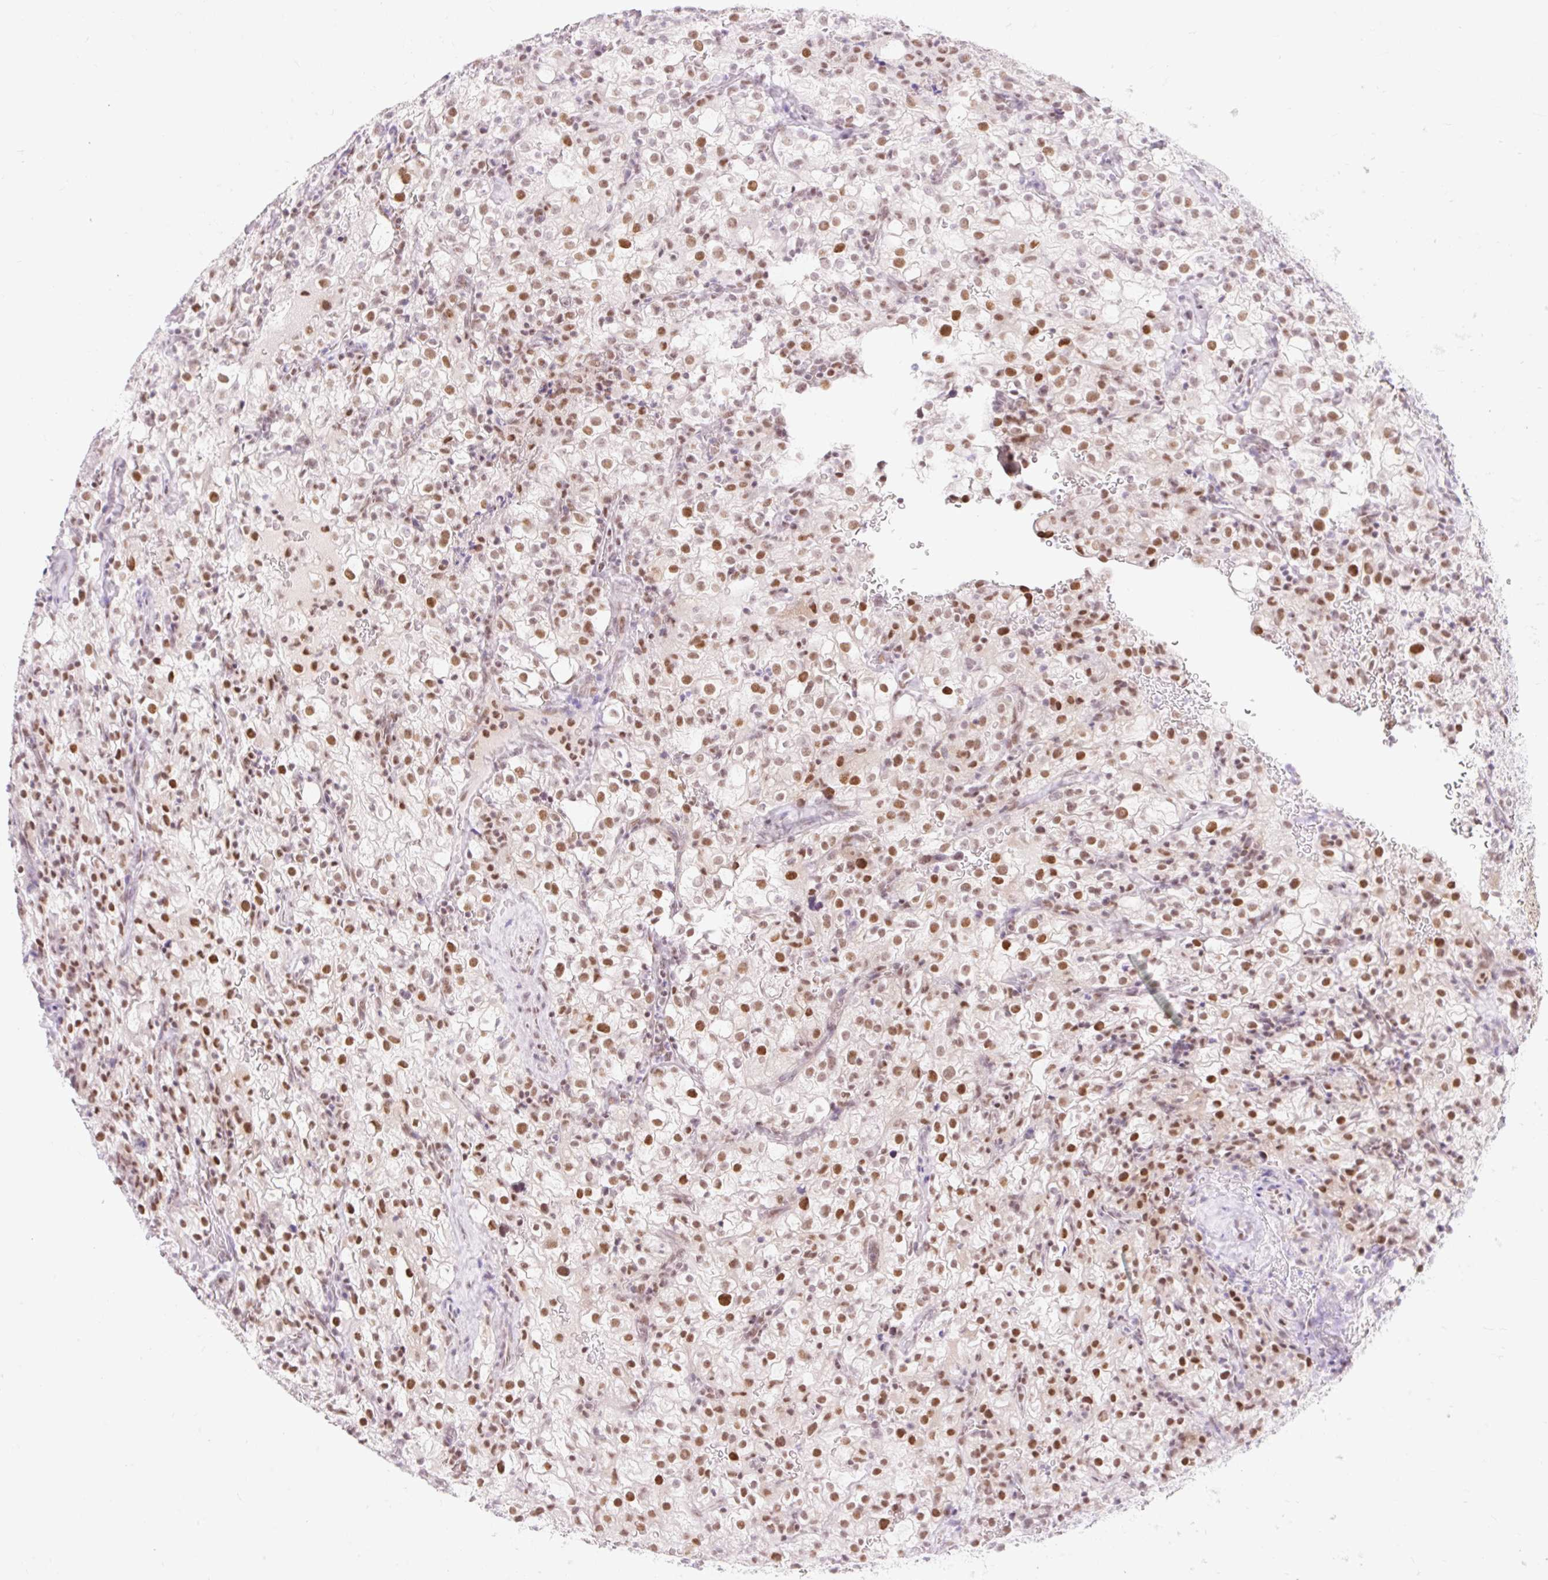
{"staining": {"intensity": "moderate", "quantity": ">75%", "location": "nuclear"}, "tissue": "renal cancer", "cell_type": "Tumor cells", "image_type": "cancer", "snomed": [{"axis": "morphology", "description": "Adenocarcinoma, NOS"}, {"axis": "topography", "description": "Kidney"}], "caption": "The image demonstrates a brown stain indicating the presence of a protein in the nuclear of tumor cells in adenocarcinoma (renal). (DAB = brown stain, brightfield microscopy at high magnification).", "gene": "H2BW1", "patient": {"sex": "female", "age": 74}}